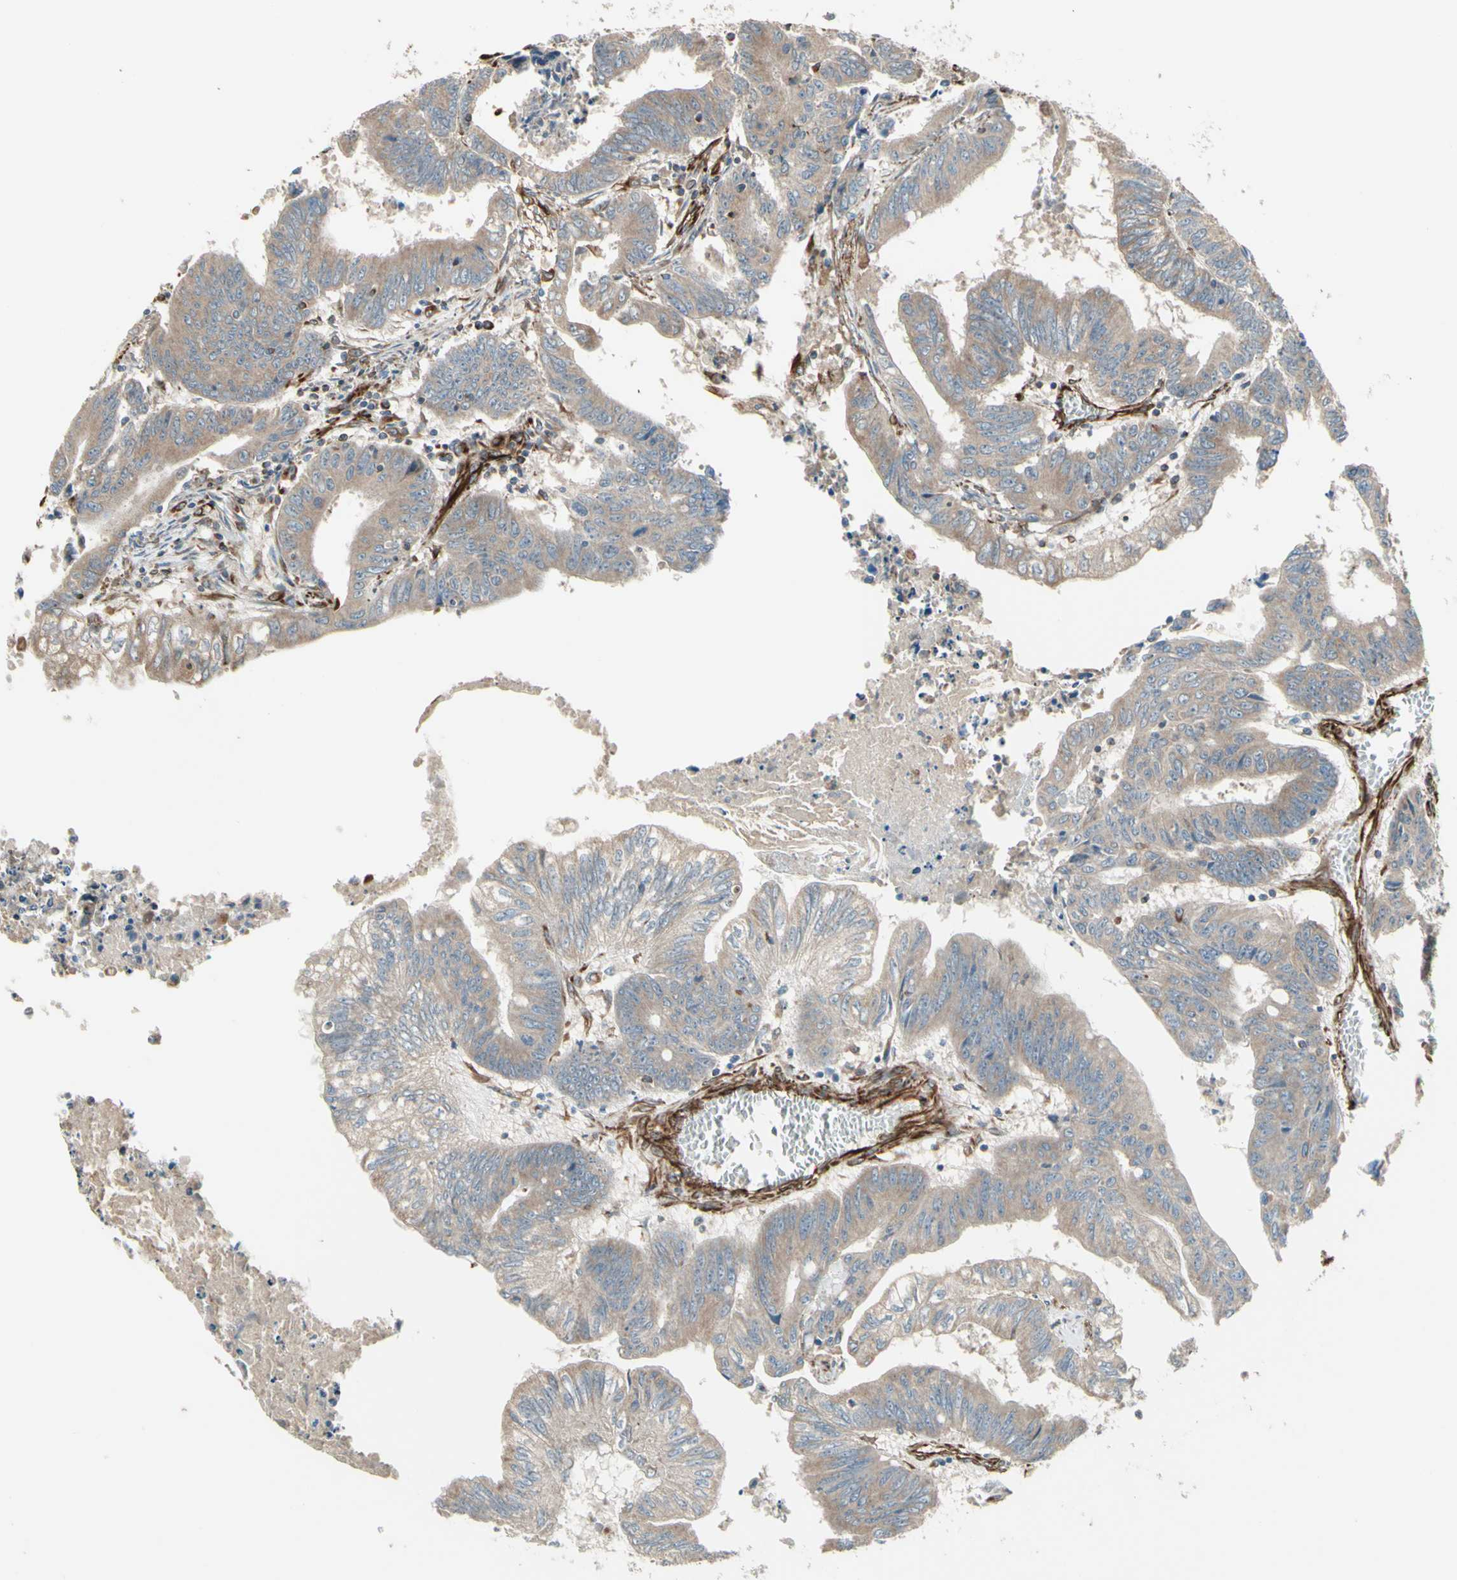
{"staining": {"intensity": "weak", "quantity": ">75%", "location": "cytoplasmic/membranous"}, "tissue": "colorectal cancer", "cell_type": "Tumor cells", "image_type": "cancer", "snomed": [{"axis": "morphology", "description": "Adenocarcinoma, NOS"}, {"axis": "topography", "description": "Colon"}], "caption": "A brown stain highlights weak cytoplasmic/membranous expression of a protein in colorectal cancer tumor cells. Nuclei are stained in blue.", "gene": "TRAF2", "patient": {"sex": "male", "age": 45}}